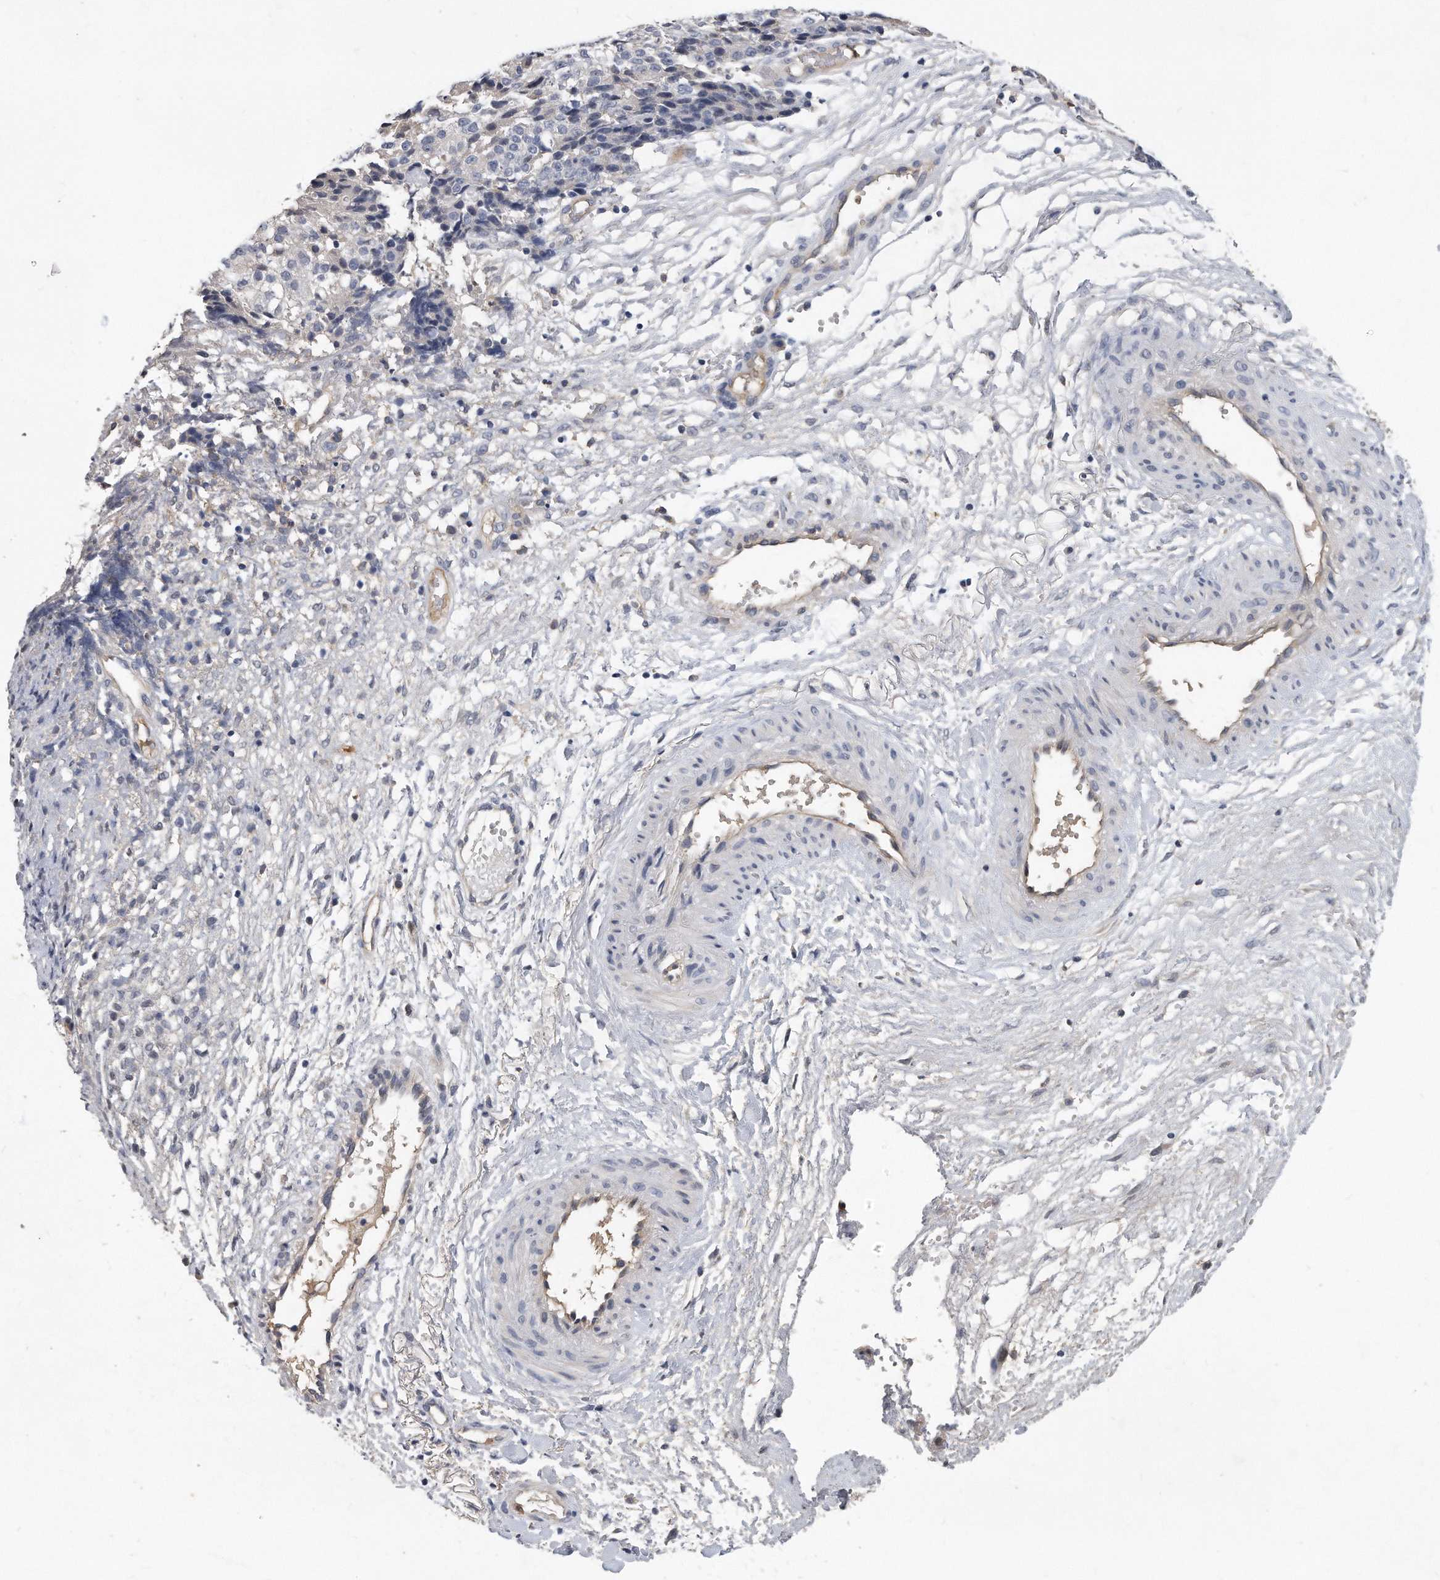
{"staining": {"intensity": "negative", "quantity": "none", "location": "none"}, "tissue": "ovarian cancer", "cell_type": "Tumor cells", "image_type": "cancer", "snomed": [{"axis": "morphology", "description": "Carcinoma, endometroid"}, {"axis": "topography", "description": "Ovary"}], "caption": "The micrograph shows no significant positivity in tumor cells of ovarian cancer.", "gene": "HOMER3", "patient": {"sex": "female", "age": 42}}